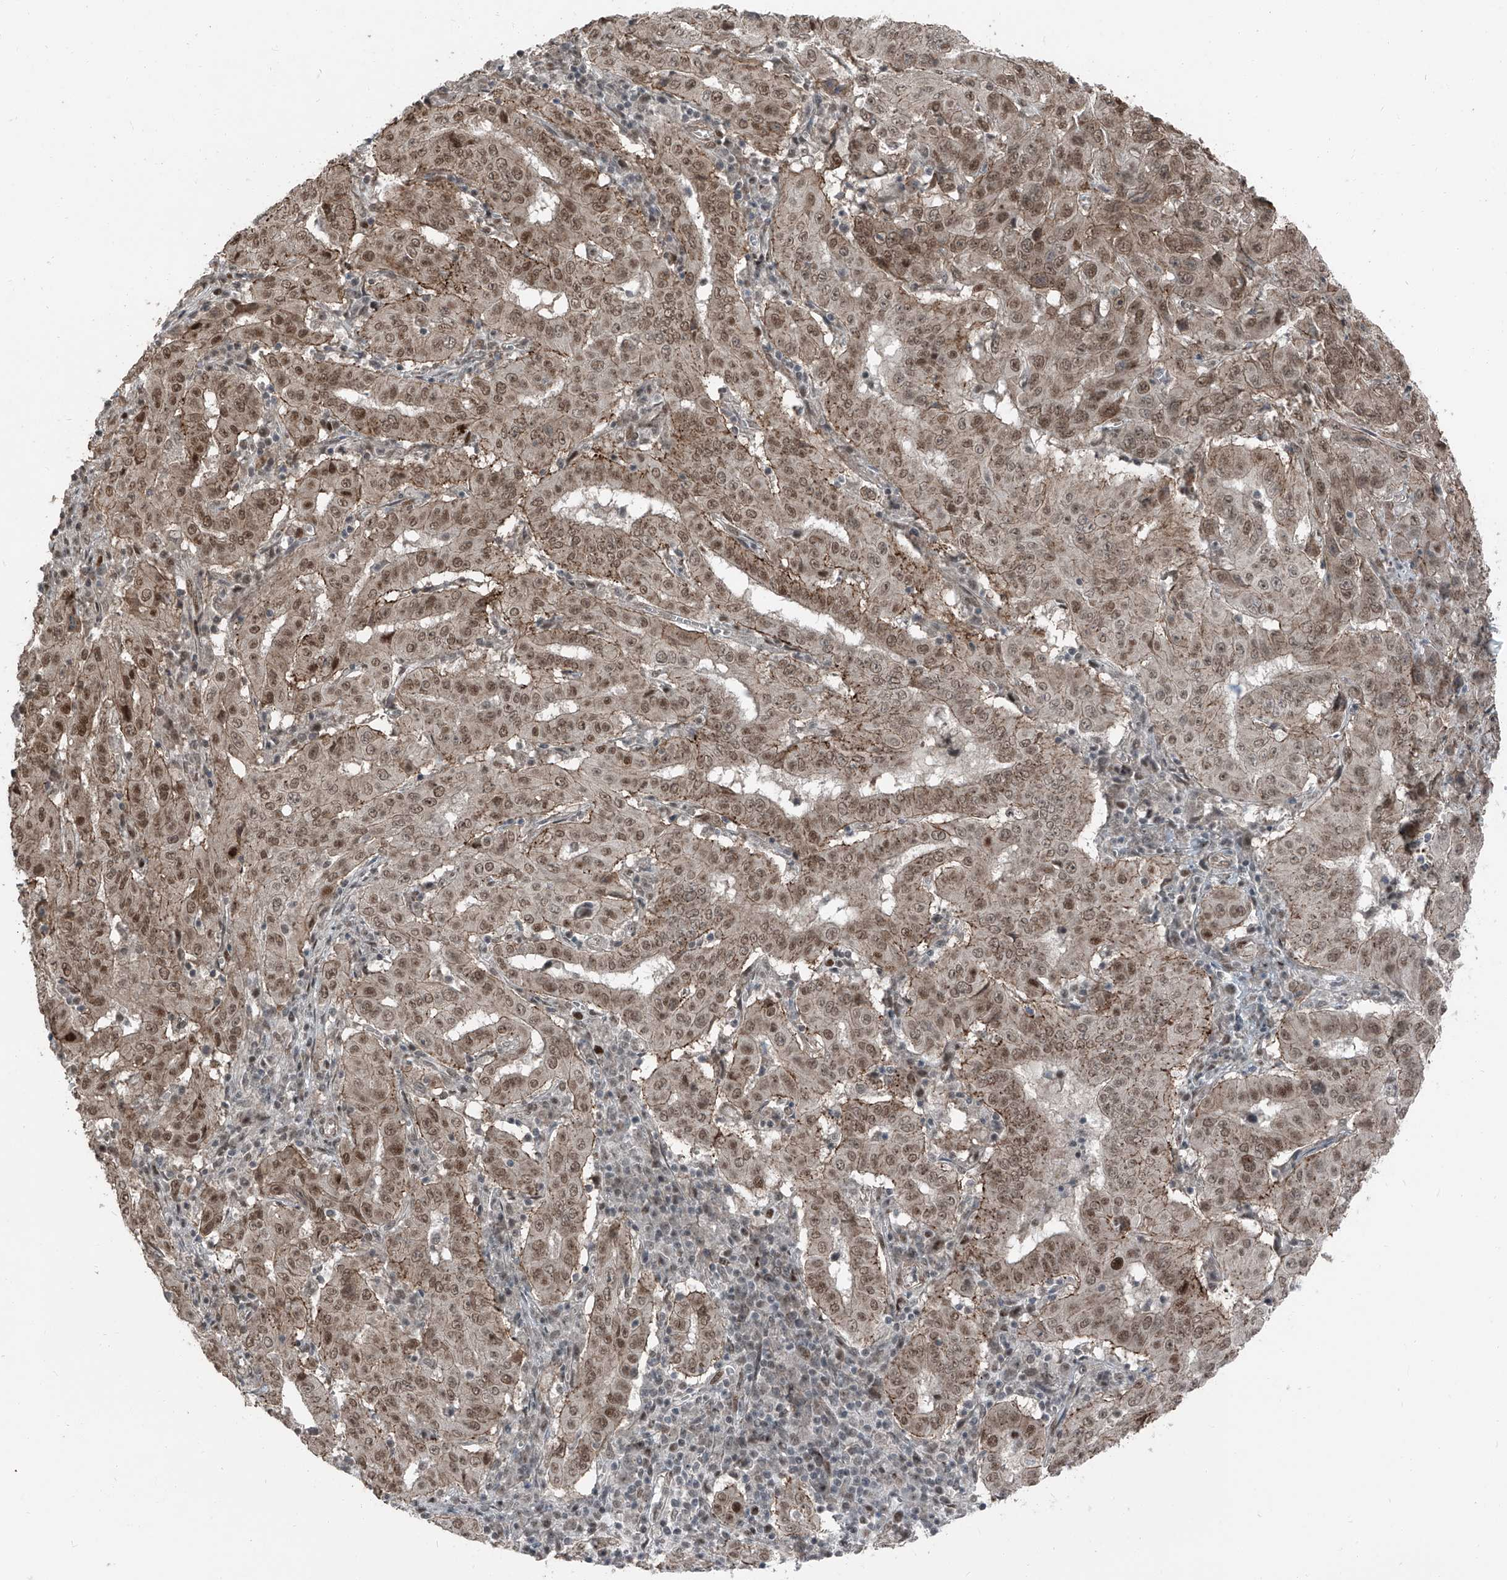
{"staining": {"intensity": "moderate", "quantity": ">75%", "location": "nuclear"}, "tissue": "pancreatic cancer", "cell_type": "Tumor cells", "image_type": "cancer", "snomed": [{"axis": "morphology", "description": "Adenocarcinoma, NOS"}, {"axis": "topography", "description": "Pancreas"}], "caption": "Pancreatic cancer (adenocarcinoma) stained for a protein displays moderate nuclear positivity in tumor cells.", "gene": "ZNF570", "patient": {"sex": "male", "age": 63}}